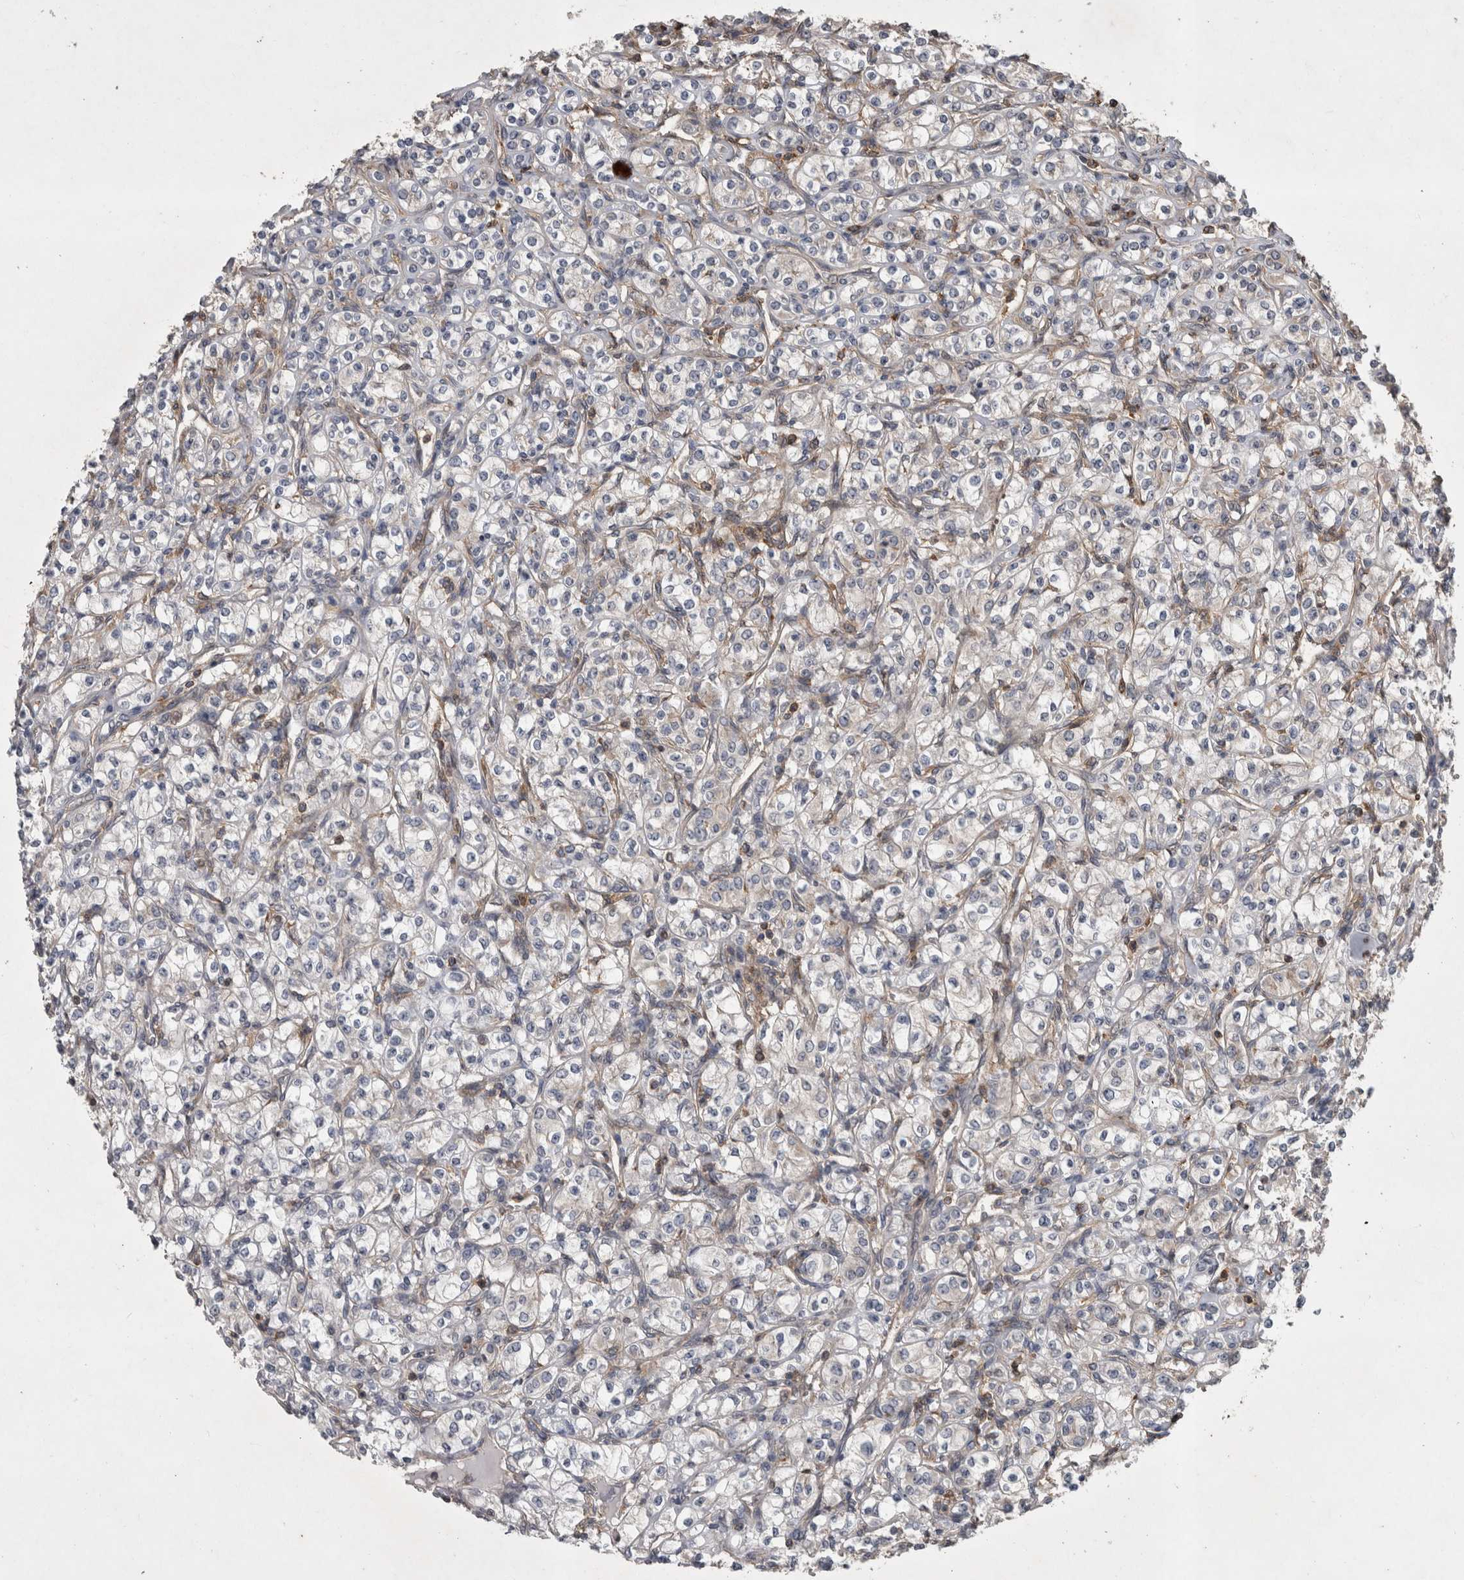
{"staining": {"intensity": "negative", "quantity": "none", "location": "none"}, "tissue": "renal cancer", "cell_type": "Tumor cells", "image_type": "cancer", "snomed": [{"axis": "morphology", "description": "Adenocarcinoma, NOS"}, {"axis": "topography", "description": "Kidney"}], "caption": "The histopathology image demonstrates no significant expression in tumor cells of adenocarcinoma (renal).", "gene": "SPATA48", "patient": {"sex": "male", "age": 77}}